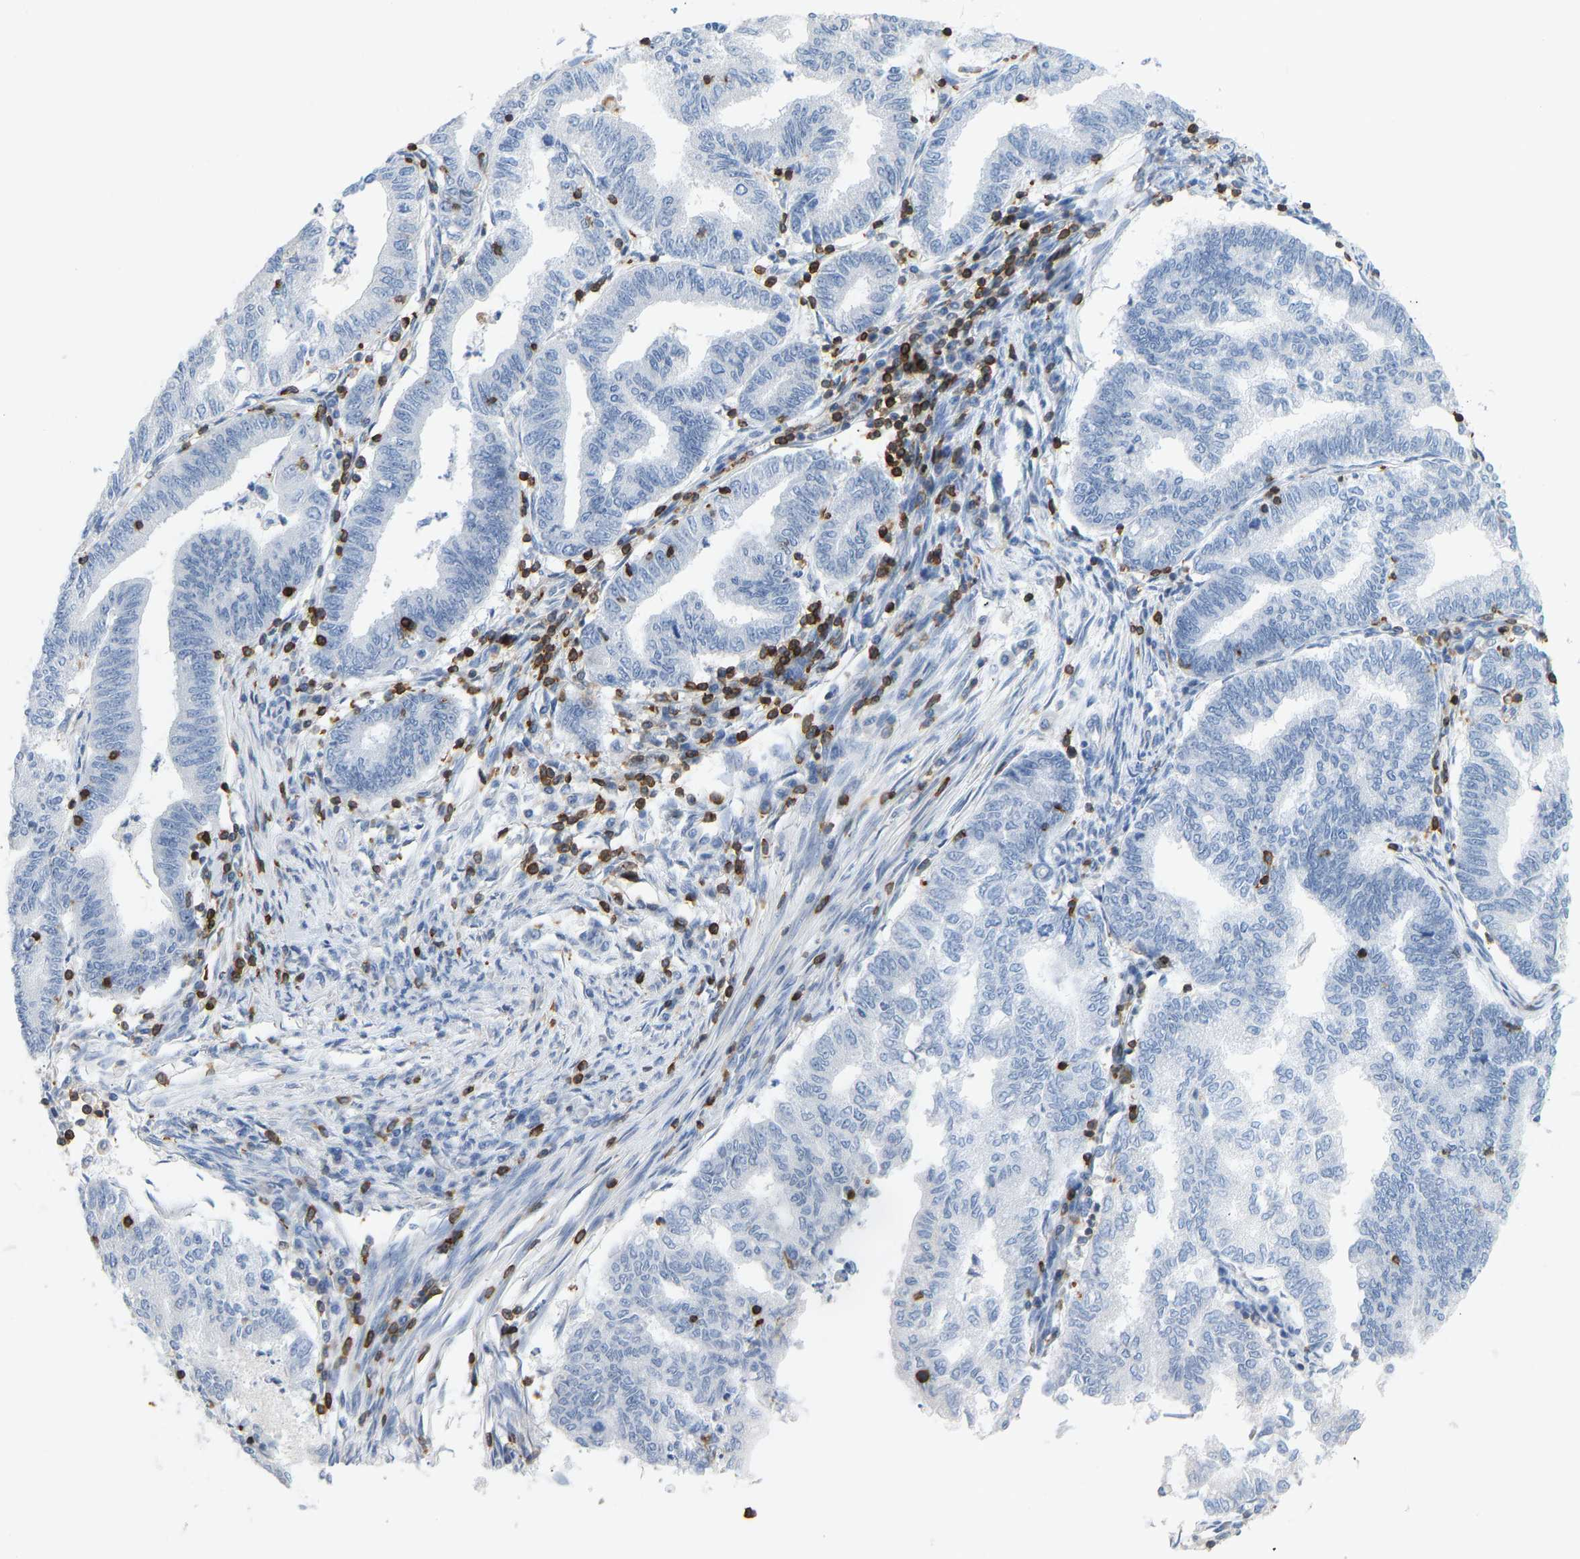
{"staining": {"intensity": "negative", "quantity": "none", "location": "none"}, "tissue": "endometrial cancer", "cell_type": "Tumor cells", "image_type": "cancer", "snomed": [{"axis": "morphology", "description": "Polyp, NOS"}, {"axis": "morphology", "description": "Adenocarcinoma, NOS"}, {"axis": "morphology", "description": "Adenoma, NOS"}, {"axis": "topography", "description": "Endometrium"}], "caption": "DAB (3,3'-diaminobenzidine) immunohistochemical staining of human endometrial cancer reveals no significant expression in tumor cells.", "gene": "EVL", "patient": {"sex": "female", "age": 79}}